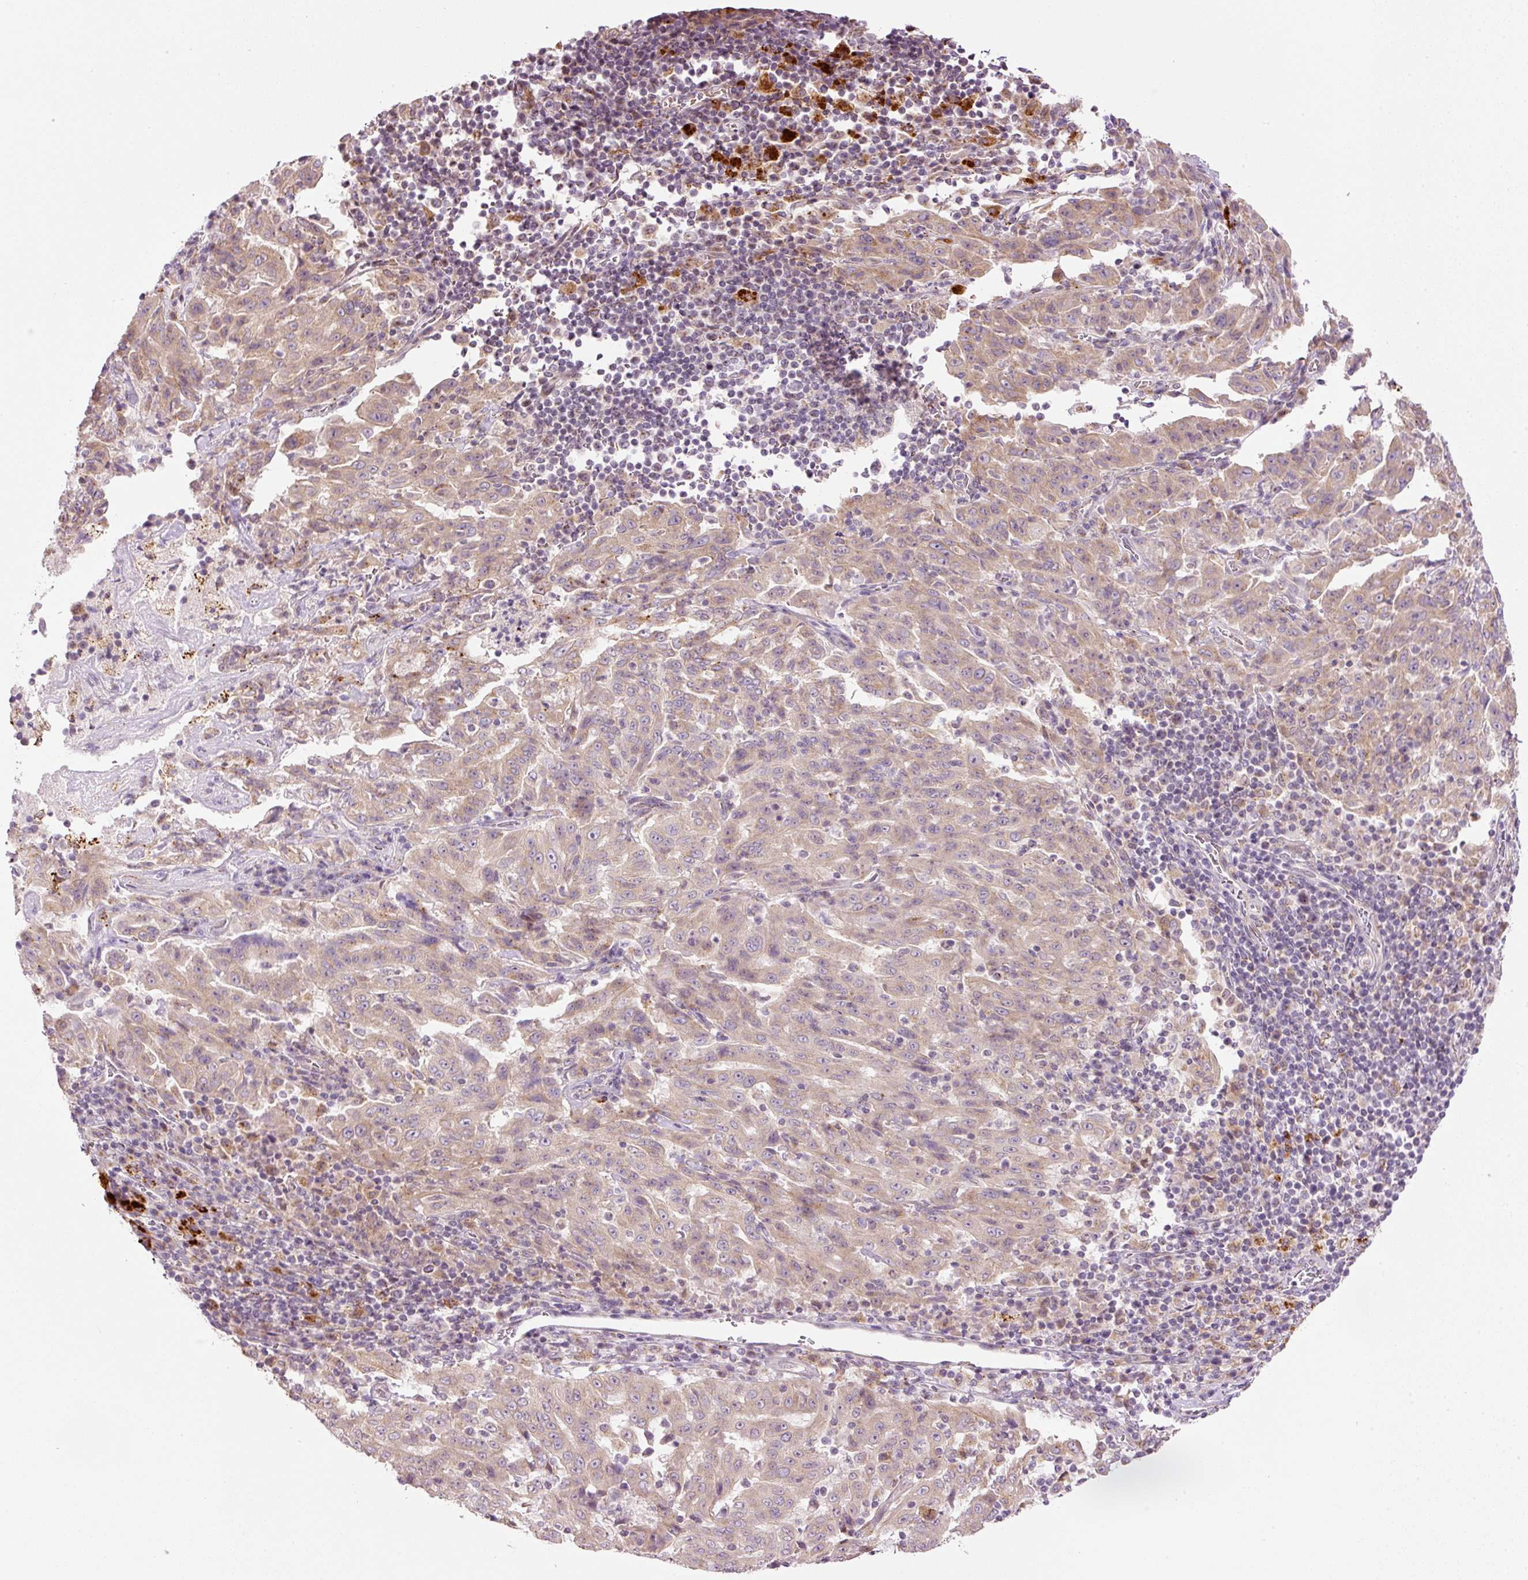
{"staining": {"intensity": "weak", "quantity": ">75%", "location": "cytoplasmic/membranous"}, "tissue": "pancreatic cancer", "cell_type": "Tumor cells", "image_type": "cancer", "snomed": [{"axis": "morphology", "description": "Adenocarcinoma, NOS"}, {"axis": "topography", "description": "Pancreas"}], "caption": "Tumor cells display low levels of weak cytoplasmic/membranous staining in approximately >75% of cells in pancreatic cancer.", "gene": "ZNF639", "patient": {"sex": "male", "age": 63}}